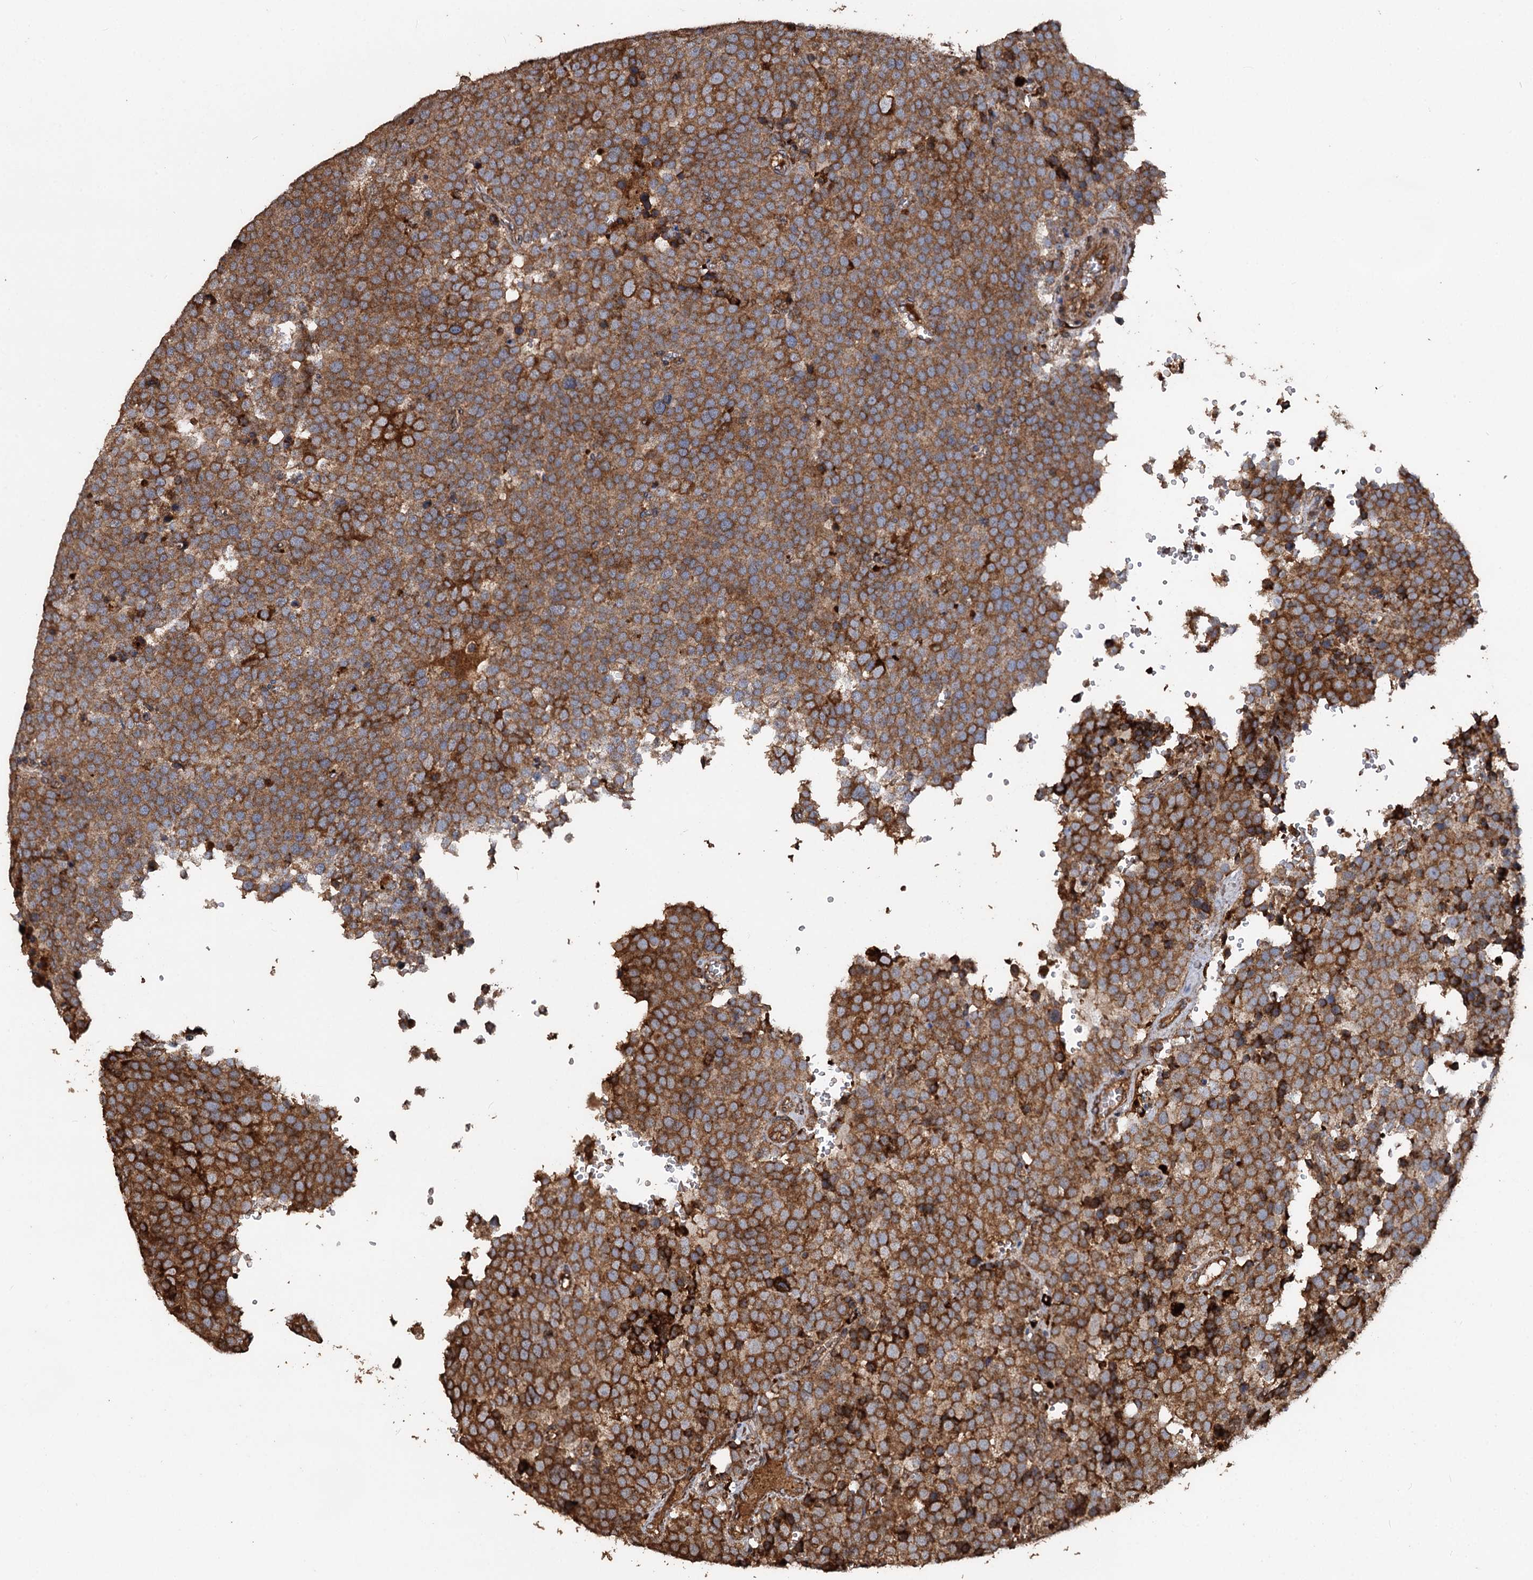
{"staining": {"intensity": "moderate", "quantity": ">75%", "location": "cytoplasmic/membranous"}, "tissue": "testis cancer", "cell_type": "Tumor cells", "image_type": "cancer", "snomed": [{"axis": "morphology", "description": "Seminoma, NOS"}, {"axis": "topography", "description": "Testis"}], "caption": "Immunohistochemistry (IHC) micrograph of neoplastic tissue: human seminoma (testis) stained using immunohistochemistry (IHC) demonstrates medium levels of moderate protein expression localized specifically in the cytoplasmic/membranous of tumor cells, appearing as a cytoplasmic/membranous brown color.", "gene": "NOTCH2NLA", "patient": {"sex": "male", "age": 71}}